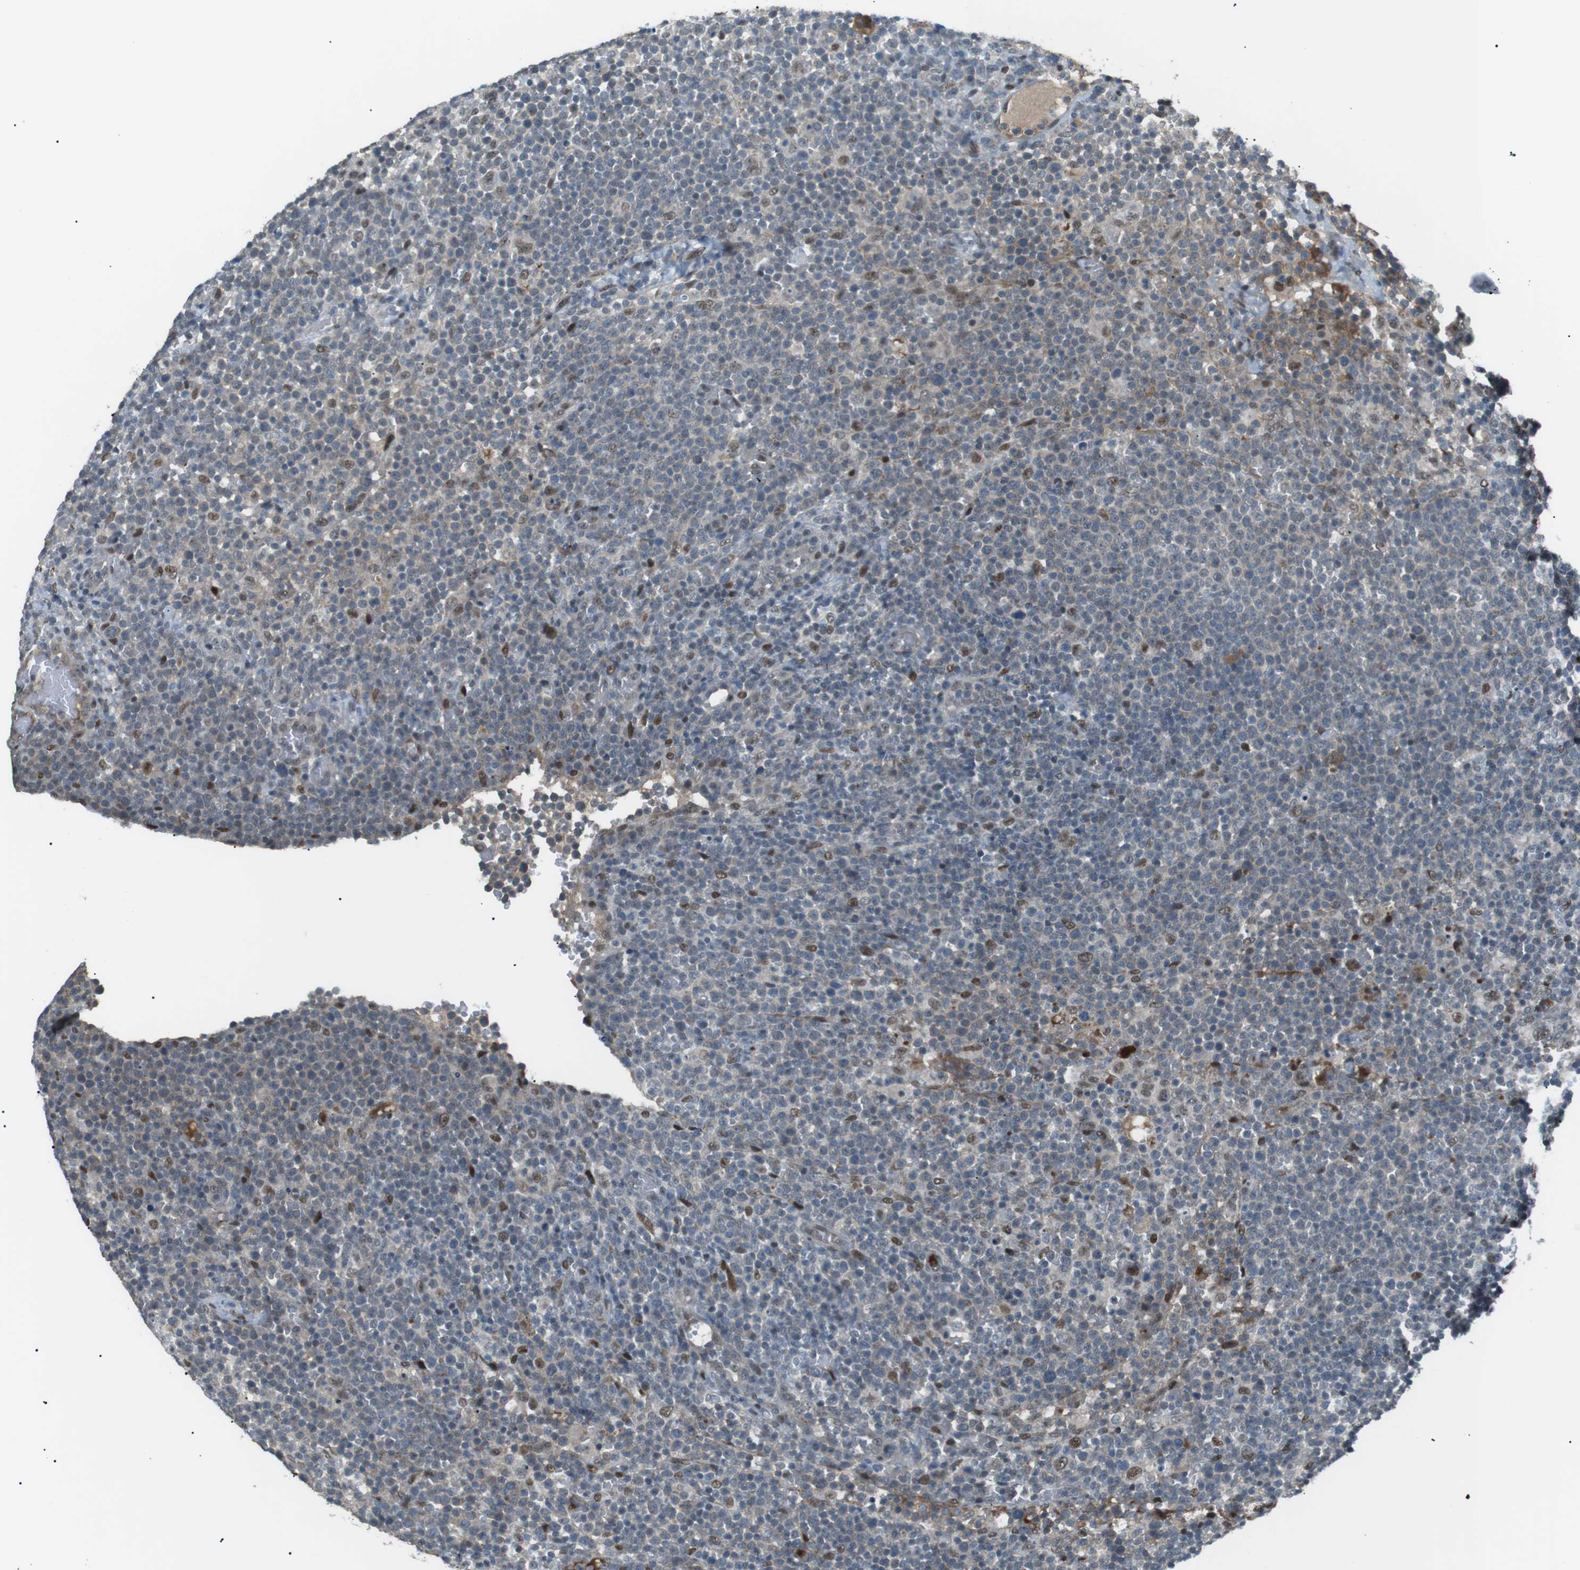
{"staining": {"intensity": "moderate", "quantity": "<25%", "location": "nuclear"}, "tissue": "lymphoma", "cell_type": "Tumor cells", "image_type": "cancer", "snomed": [{"axis": "morphology", "description": "Malignant lymphoma, non-Hodgkin's type, High grade"}, {"axis": "topography", "description": "Lymph node"}], "caption": "Tumor cells show moderate nuclear positivity in approximately <25% of cells in malignant lymphoma, non-Hodgkin's type (high-grade).", "gene": "SRPK2", "patient": {"sex": "male", "age": 61}}